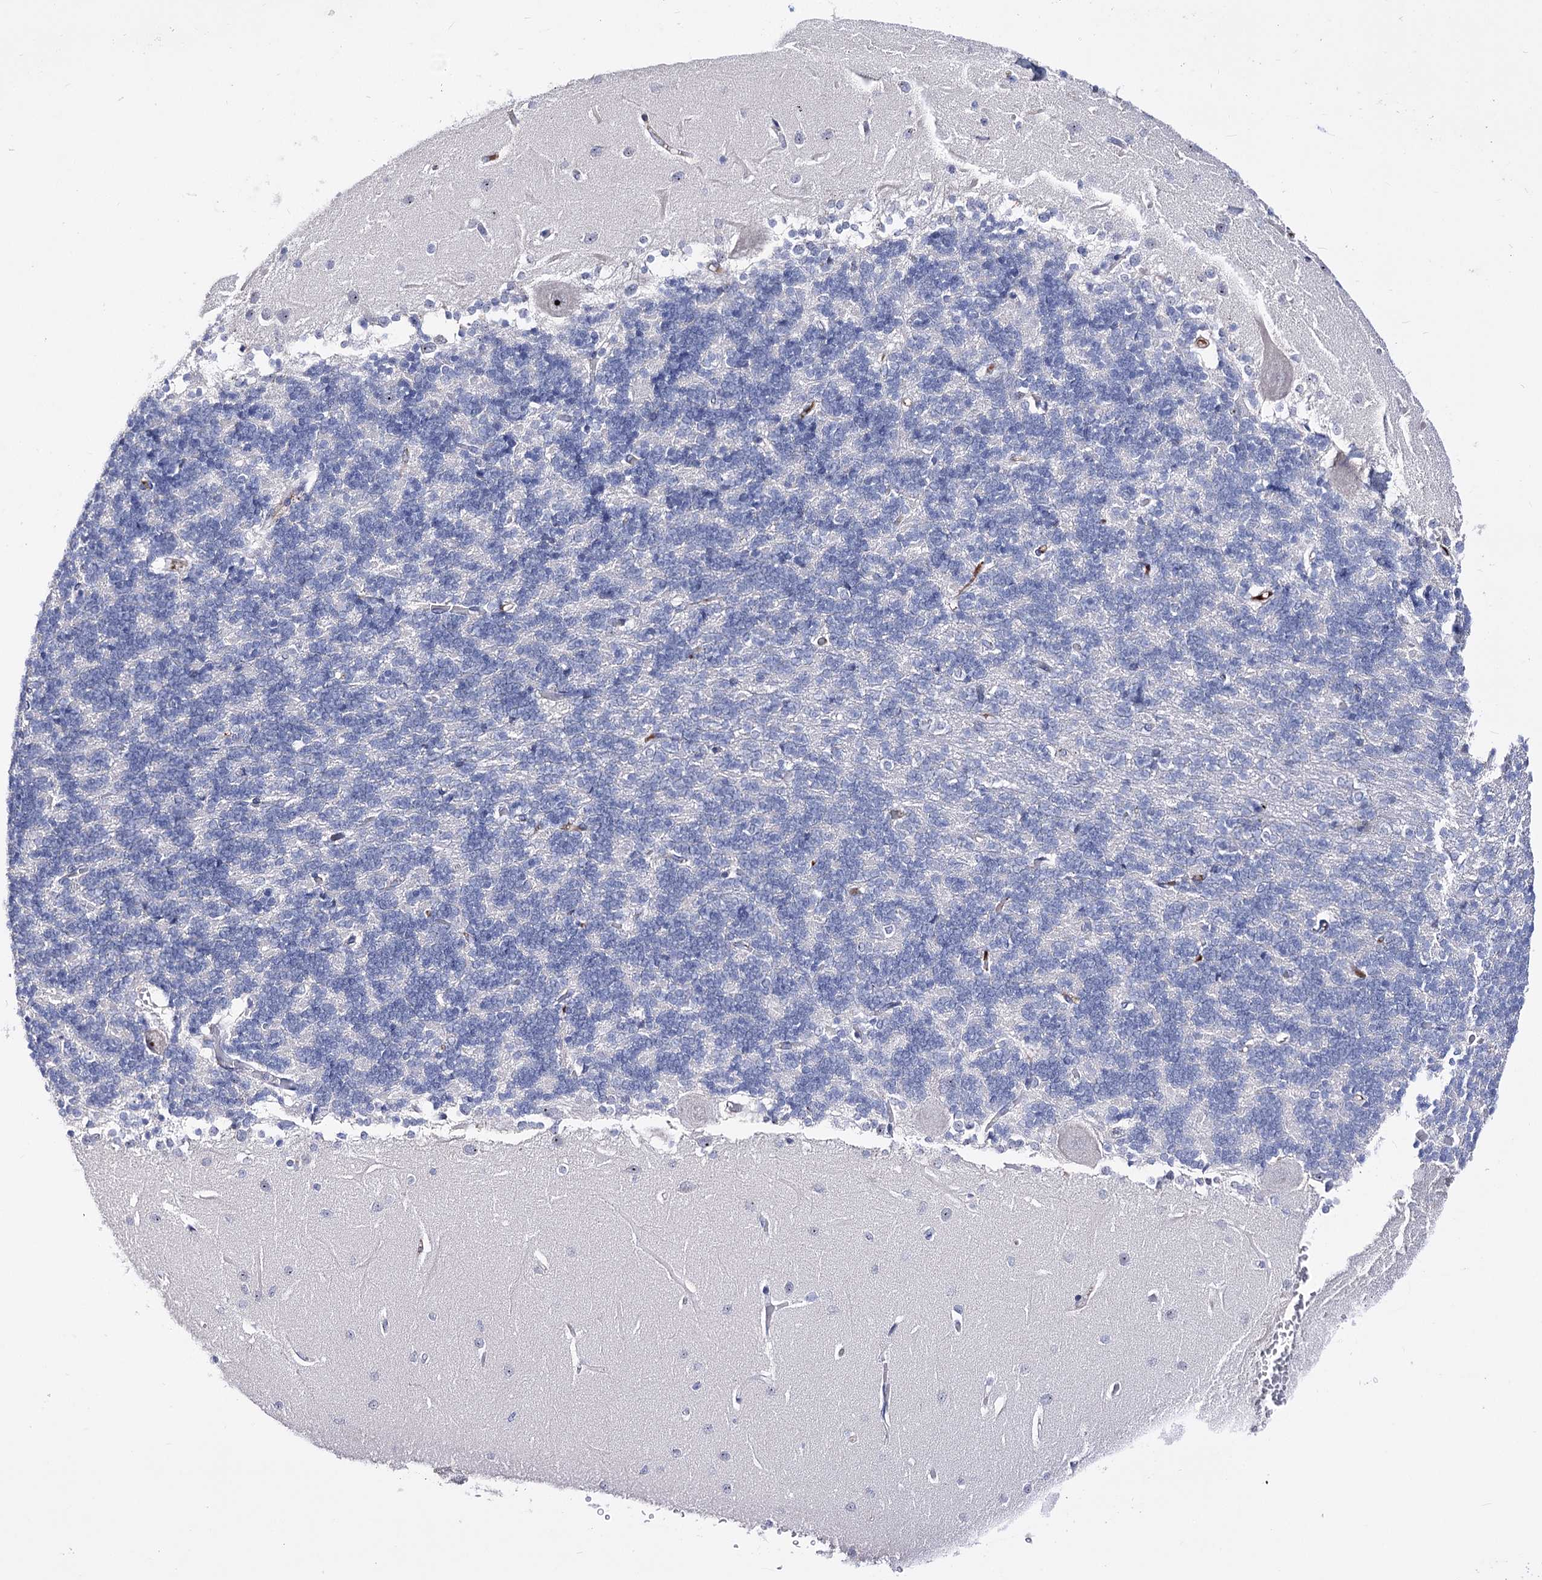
{"staining": {"intensity": "negative", "quantity": "none", "location": "none"}, "tissue": "cerebellum", "cell_type": "Cells in granular layer", "image_type": "normal", "snomed": [{"axis": "morphology", "description": "Normal tissue, NOS"}, {"axis": "topography", "description": "Cerebellum"}], "caption": "IHC histopathology image of unremarkable cerebellum stained for a protein (brown), which exhibits no expression in cells in granular layer.", "gene": "PCGF5", "patient": {"sex": "male", "age": 37}}